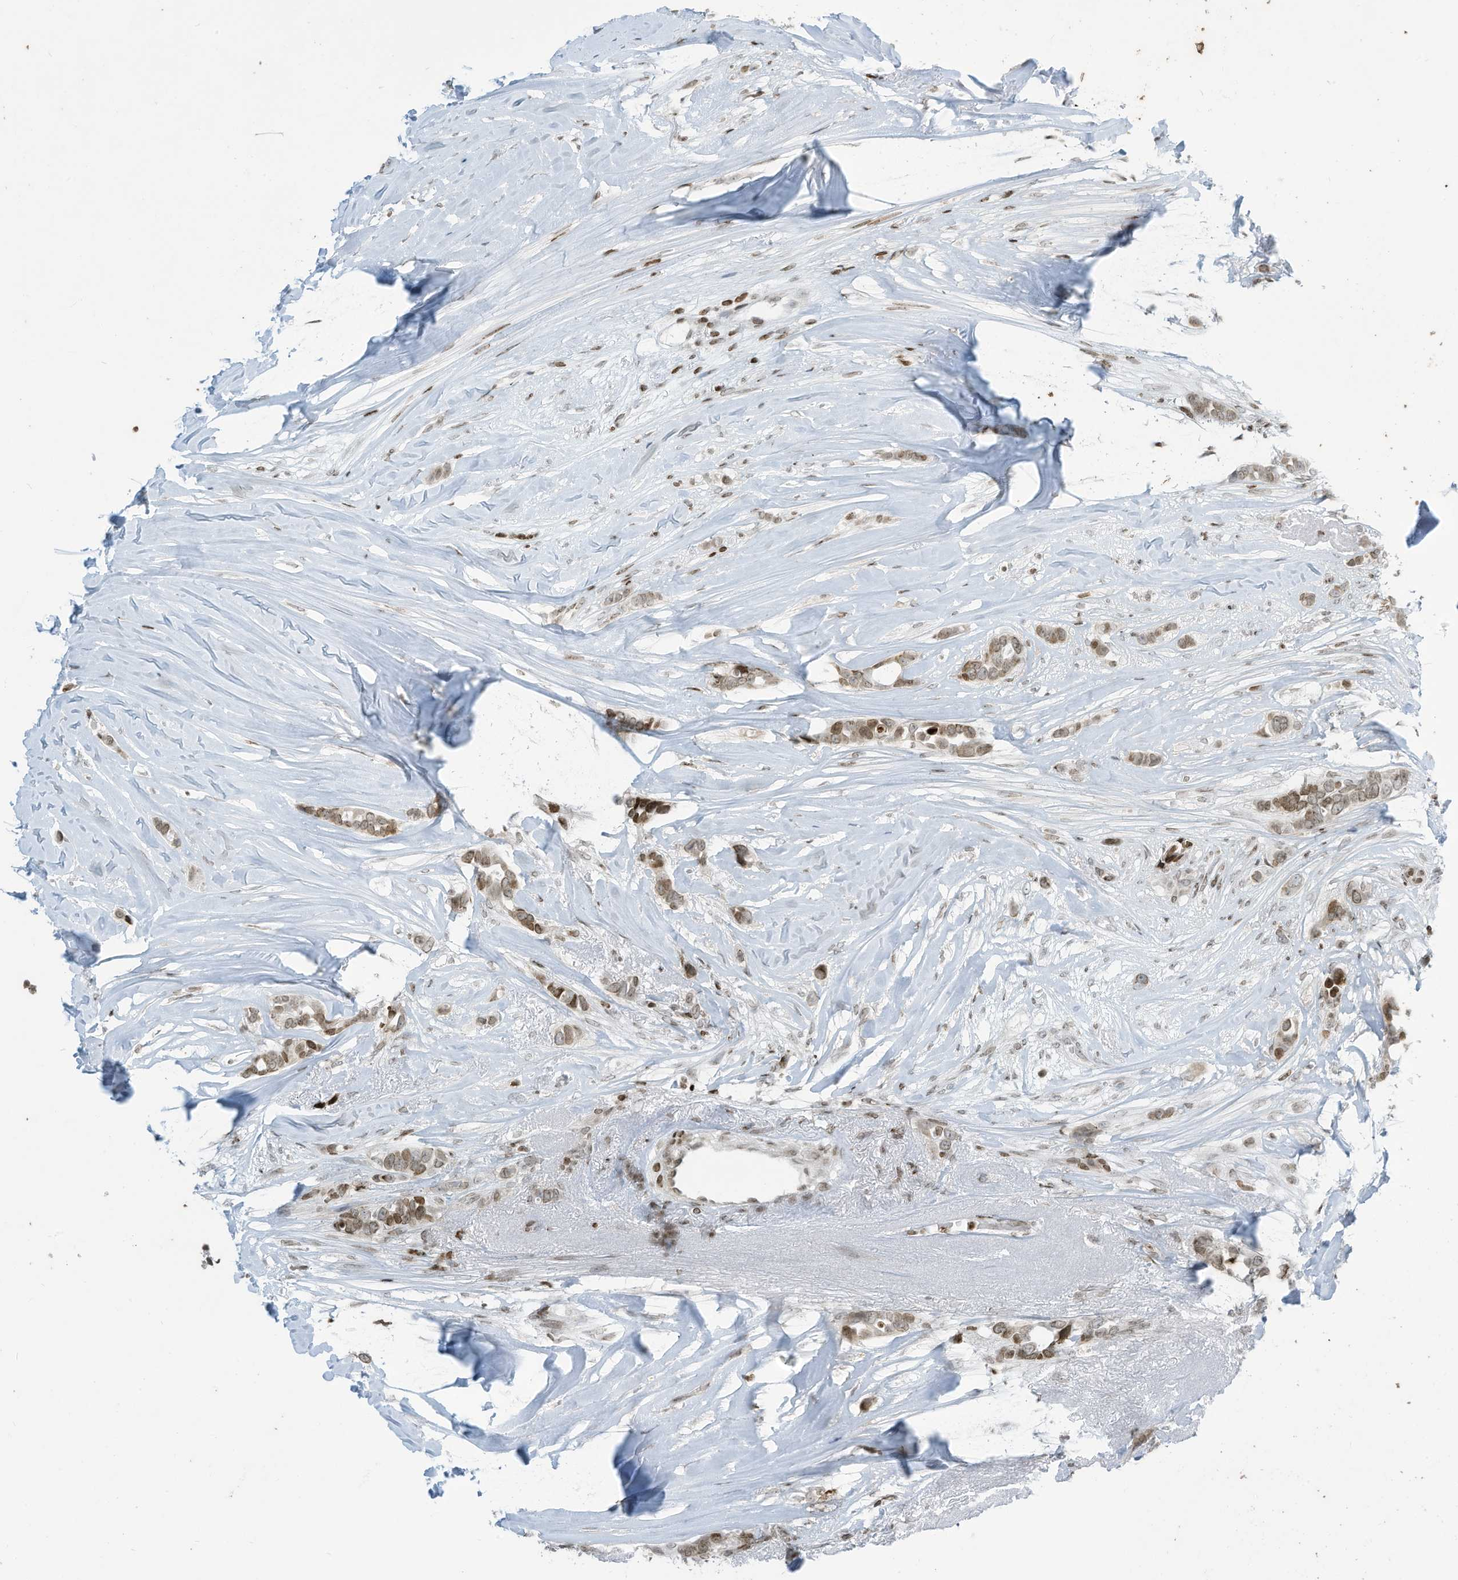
{"staining": {"intensity": "moderate", "quantity": ">75%", "location": "nuclear"}, "tissue": "breast cancer", "cell_type": "Tumor cells", "image_type": "cancer", "snomed": [{"axis": "morphology", "description": "Lobular carcinoma"}, {"axis": "topography", "description": "Breast"}], "caption": "Breast cancer was stained to show a protein in brown. There is medium levels of moderate nuclear expression in about >75% of tumor cells.", "gene": "ADI1", "patient": {"sex": "female", "age": 51}}